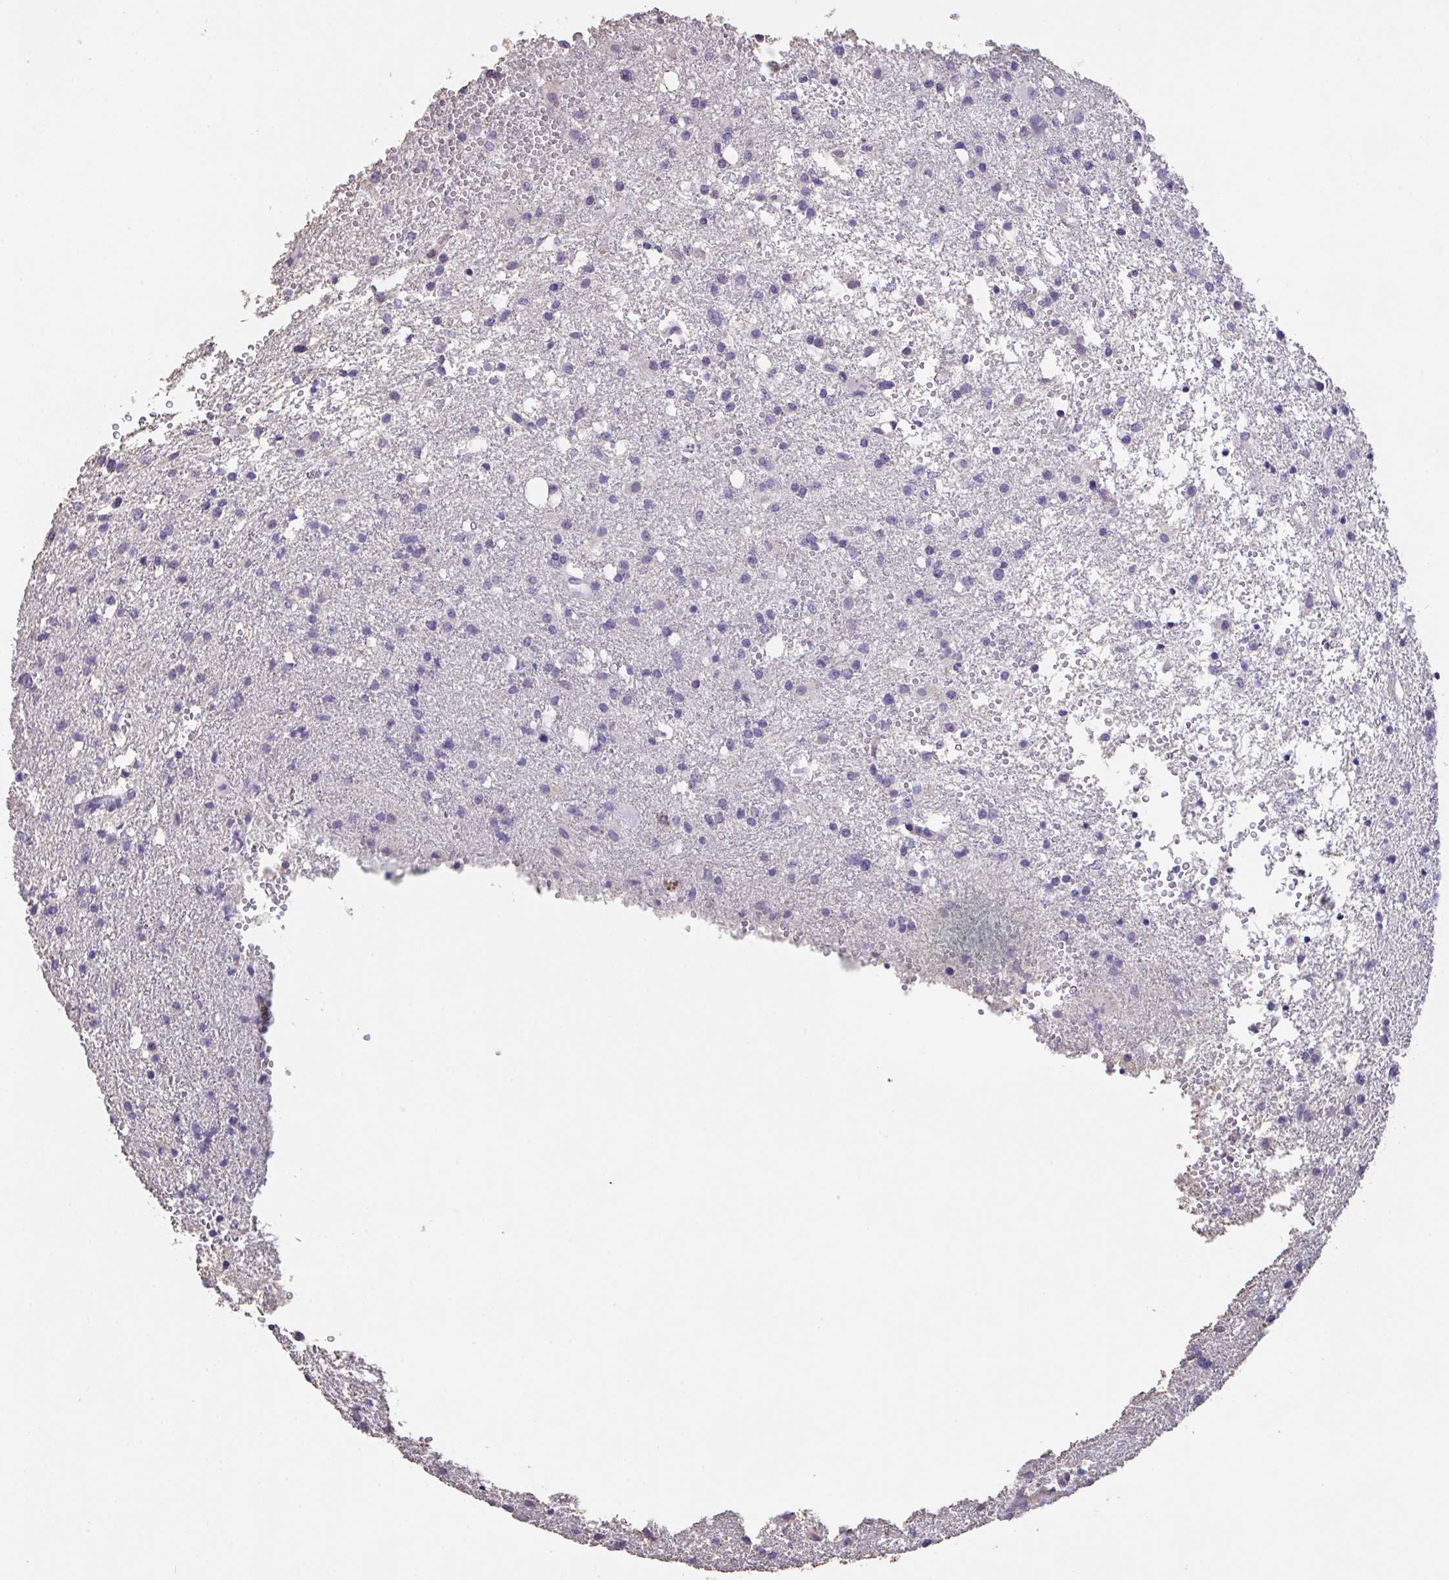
{"staining": {"intensity": "negative", "quantity": "none", "location": "none"}, "tissue": "glioma", "cell_type": "Tumor cells", "image_type": "cancer", "snomed": [{"axis": "morphology", "description": "Glioma, malignant, Low grade"}, {"axis": "topography", "description": "Brain"}], "caption": "Low-grade glioma (malignant) was stained to show a protein in brown. There is no significant positivity in tumor cells.", "gene": "IL23R", "patient": {"sex": "female", "age": 58}}